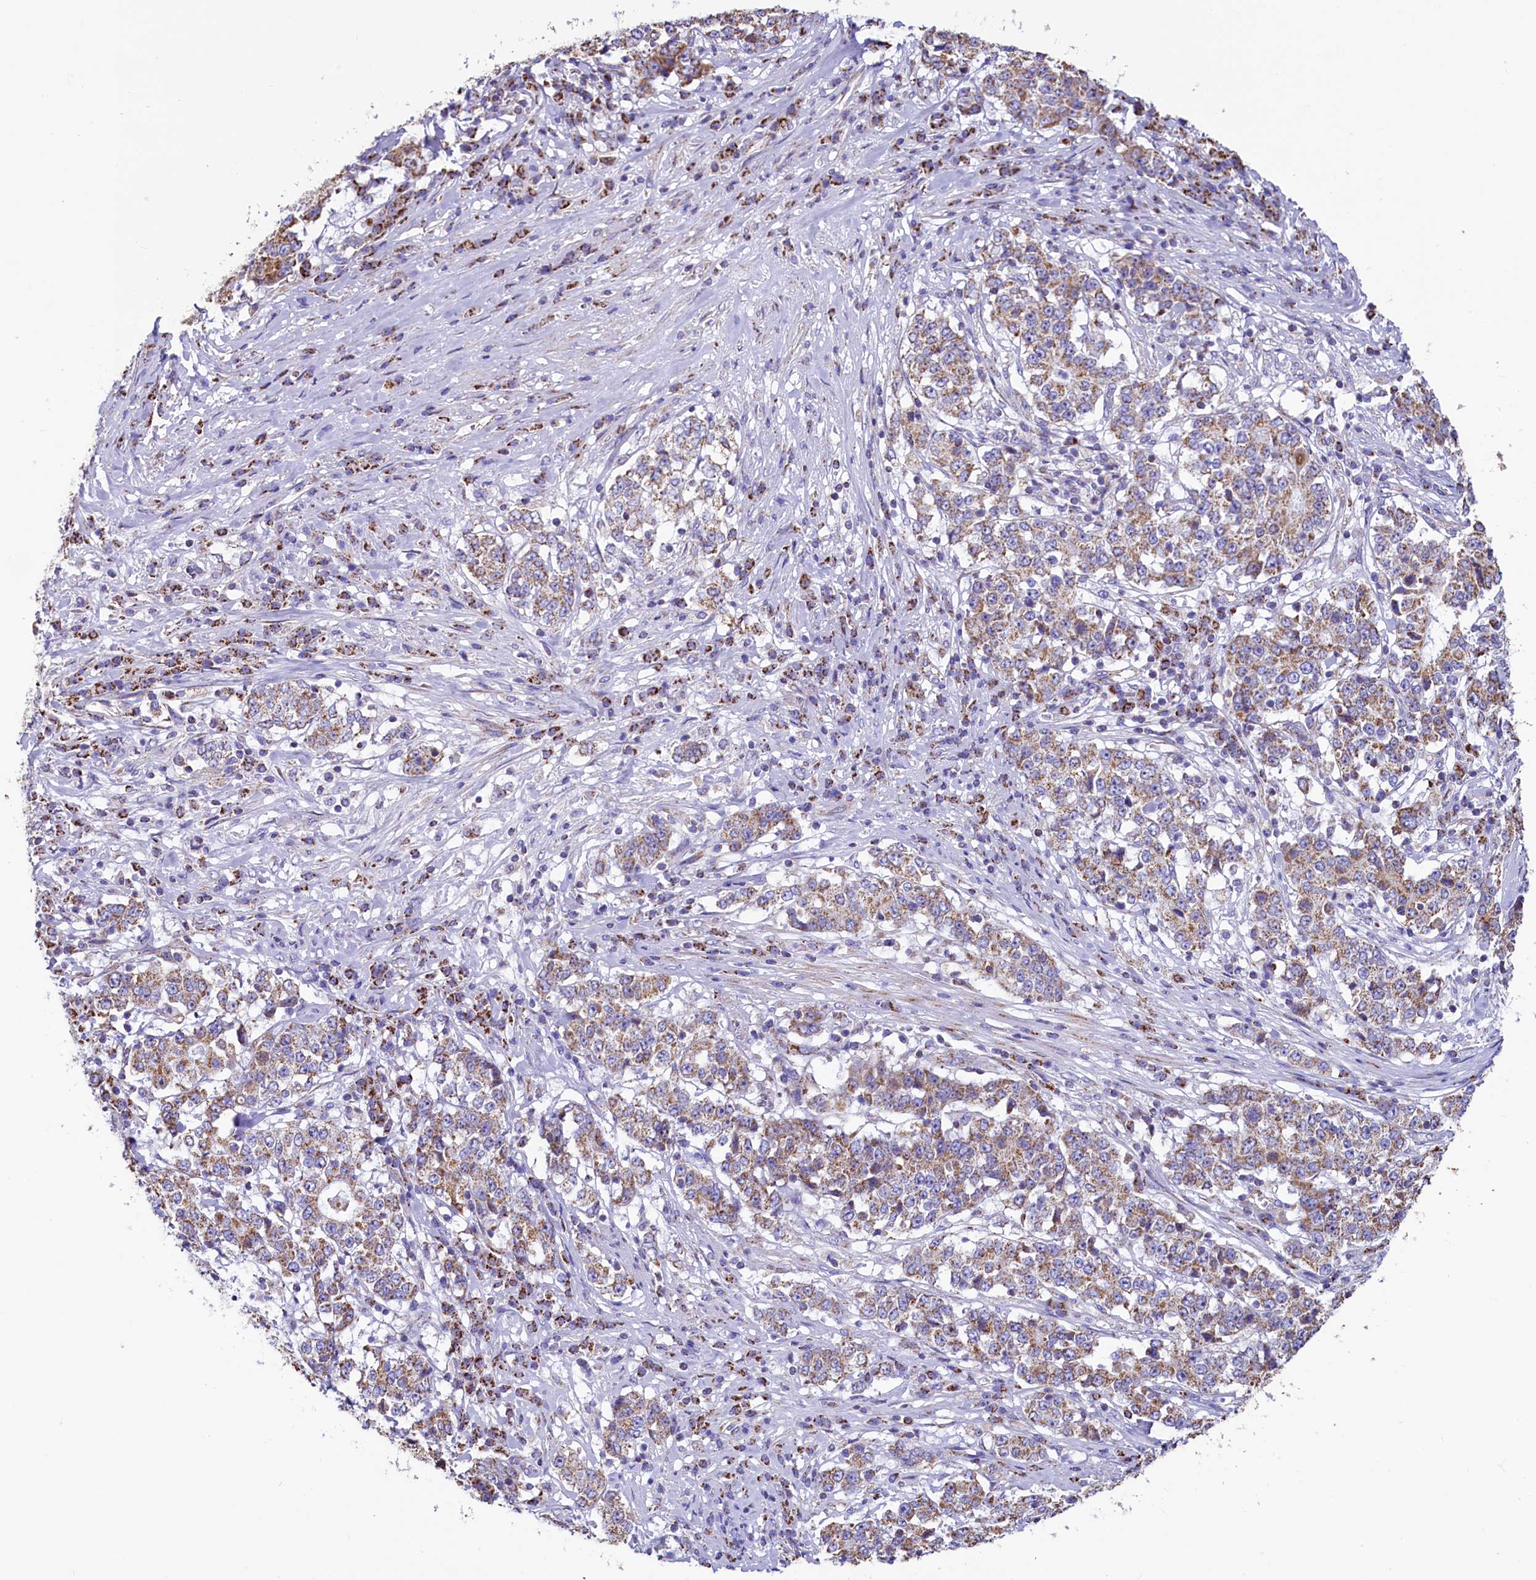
{"staining": {"intensity": "moderate", "quantity": ">75%", "location": "cytoplasmic/membranous"}, "tissue": "stomach cancer", "cell_type": "Tumor cells", "image_type": "cancer", "snomed": [{"axis": "morphology", "description": "Adenocarcinoma, NOS"}, {"axis": "topography", "description": "Stomach"}], "caption": "Stomach cancer (adenocarcinoma) stained for a protein (brown) shows moderate cytoplasmic/membranous positive staining in about >75% of tumor cells.", "gene": "IDH3A", "patient": {"sex": "male", "age": 59}}